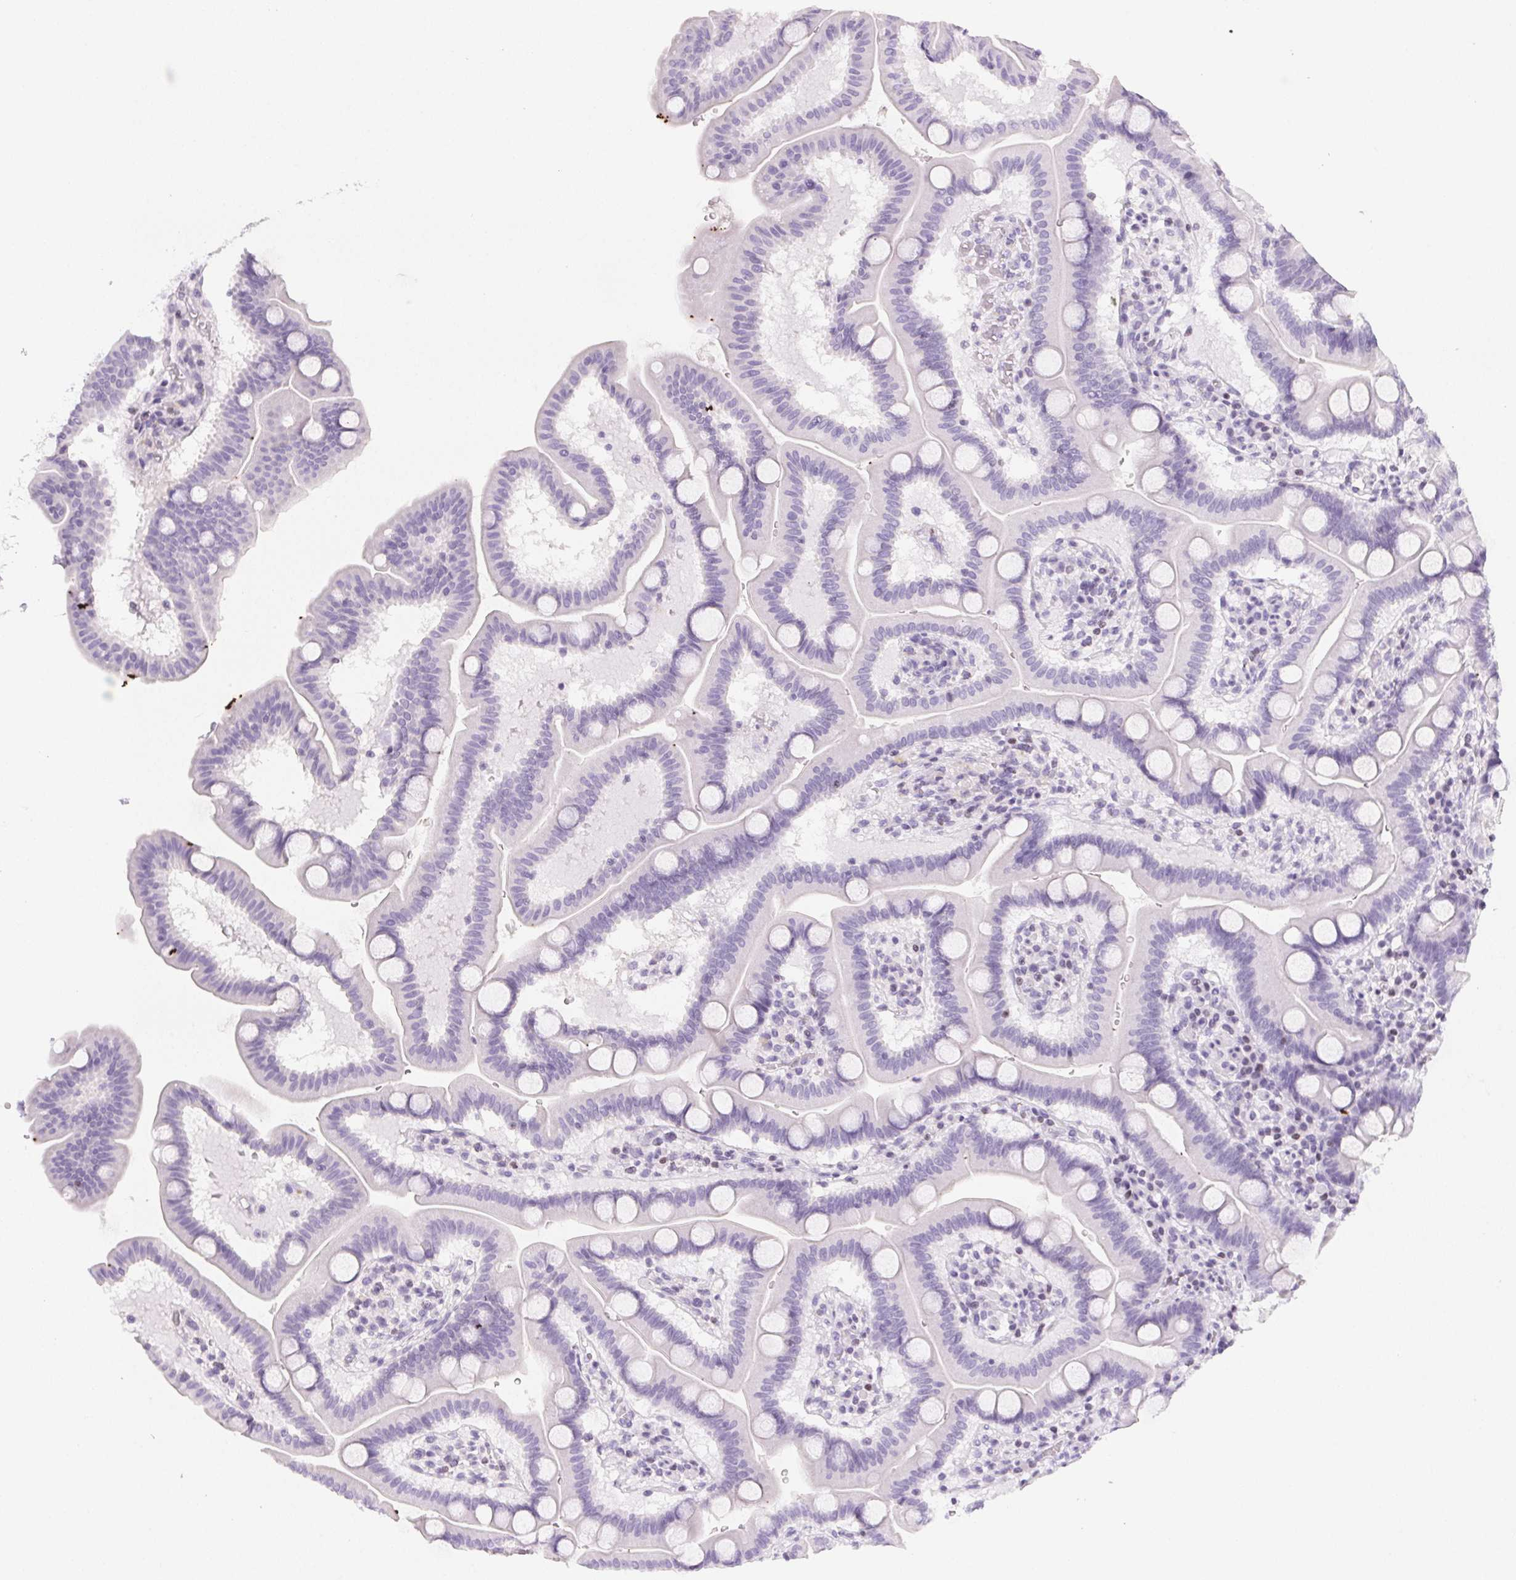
{"staining": {"intensity": "negative", "quantity": "none", "location": "none"}, "tissue": "duodenum", "cell_type": "Glandular cells", "image_type": "normal", "snomed": [{"axis": "morphology", "description": "Normal tissue, NOS"}, {"axis": "topography", "description": "Pancreas"}, {"axis": "topography", "description": "Duodenum"}], "caption": "Immunohistochemistry histopathology image of benign duodenum stained for a protein (brown), which demonstrates no positivity in glandular cells.", "gene": "BEND2", "patient": {"sex": "male", "age": 59}}